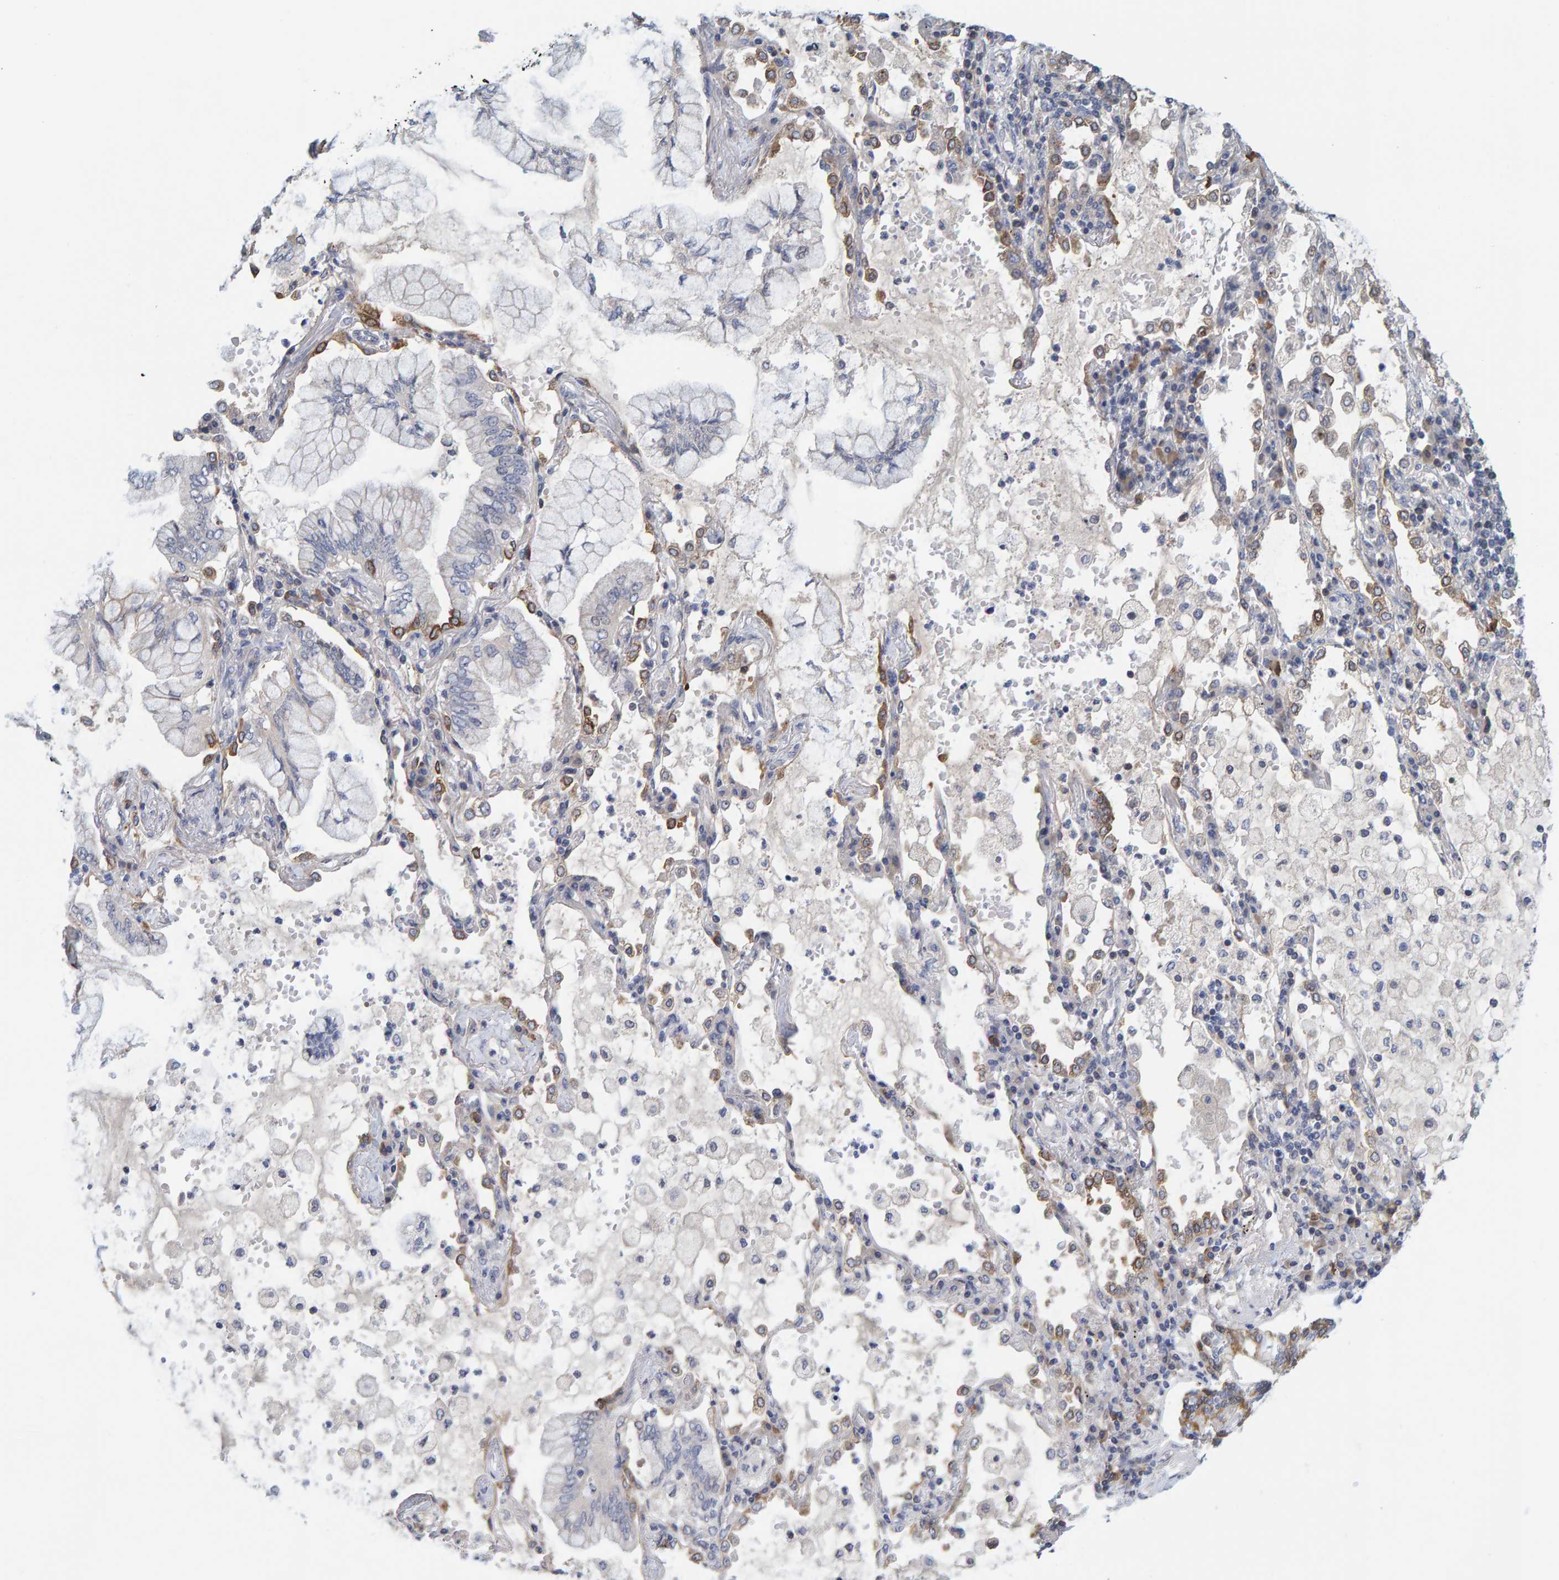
{"staining": {"intensity": "negative", "quantity": "none", "location": "none"}, "tissue": "lung cancer", "cell_type": "Tumor cells", "image_type": "cancer", "snomed": [{"axis": "morphology", "description": "Adenocarcinoma, NOS"}, {"axis": "topography", "description": "Lung"}], "caption": "Tumor cells are negative for protein expression in human lung cancer.", "gene": "ZNF77", "patient": {"sex": "female", "age": 70}}